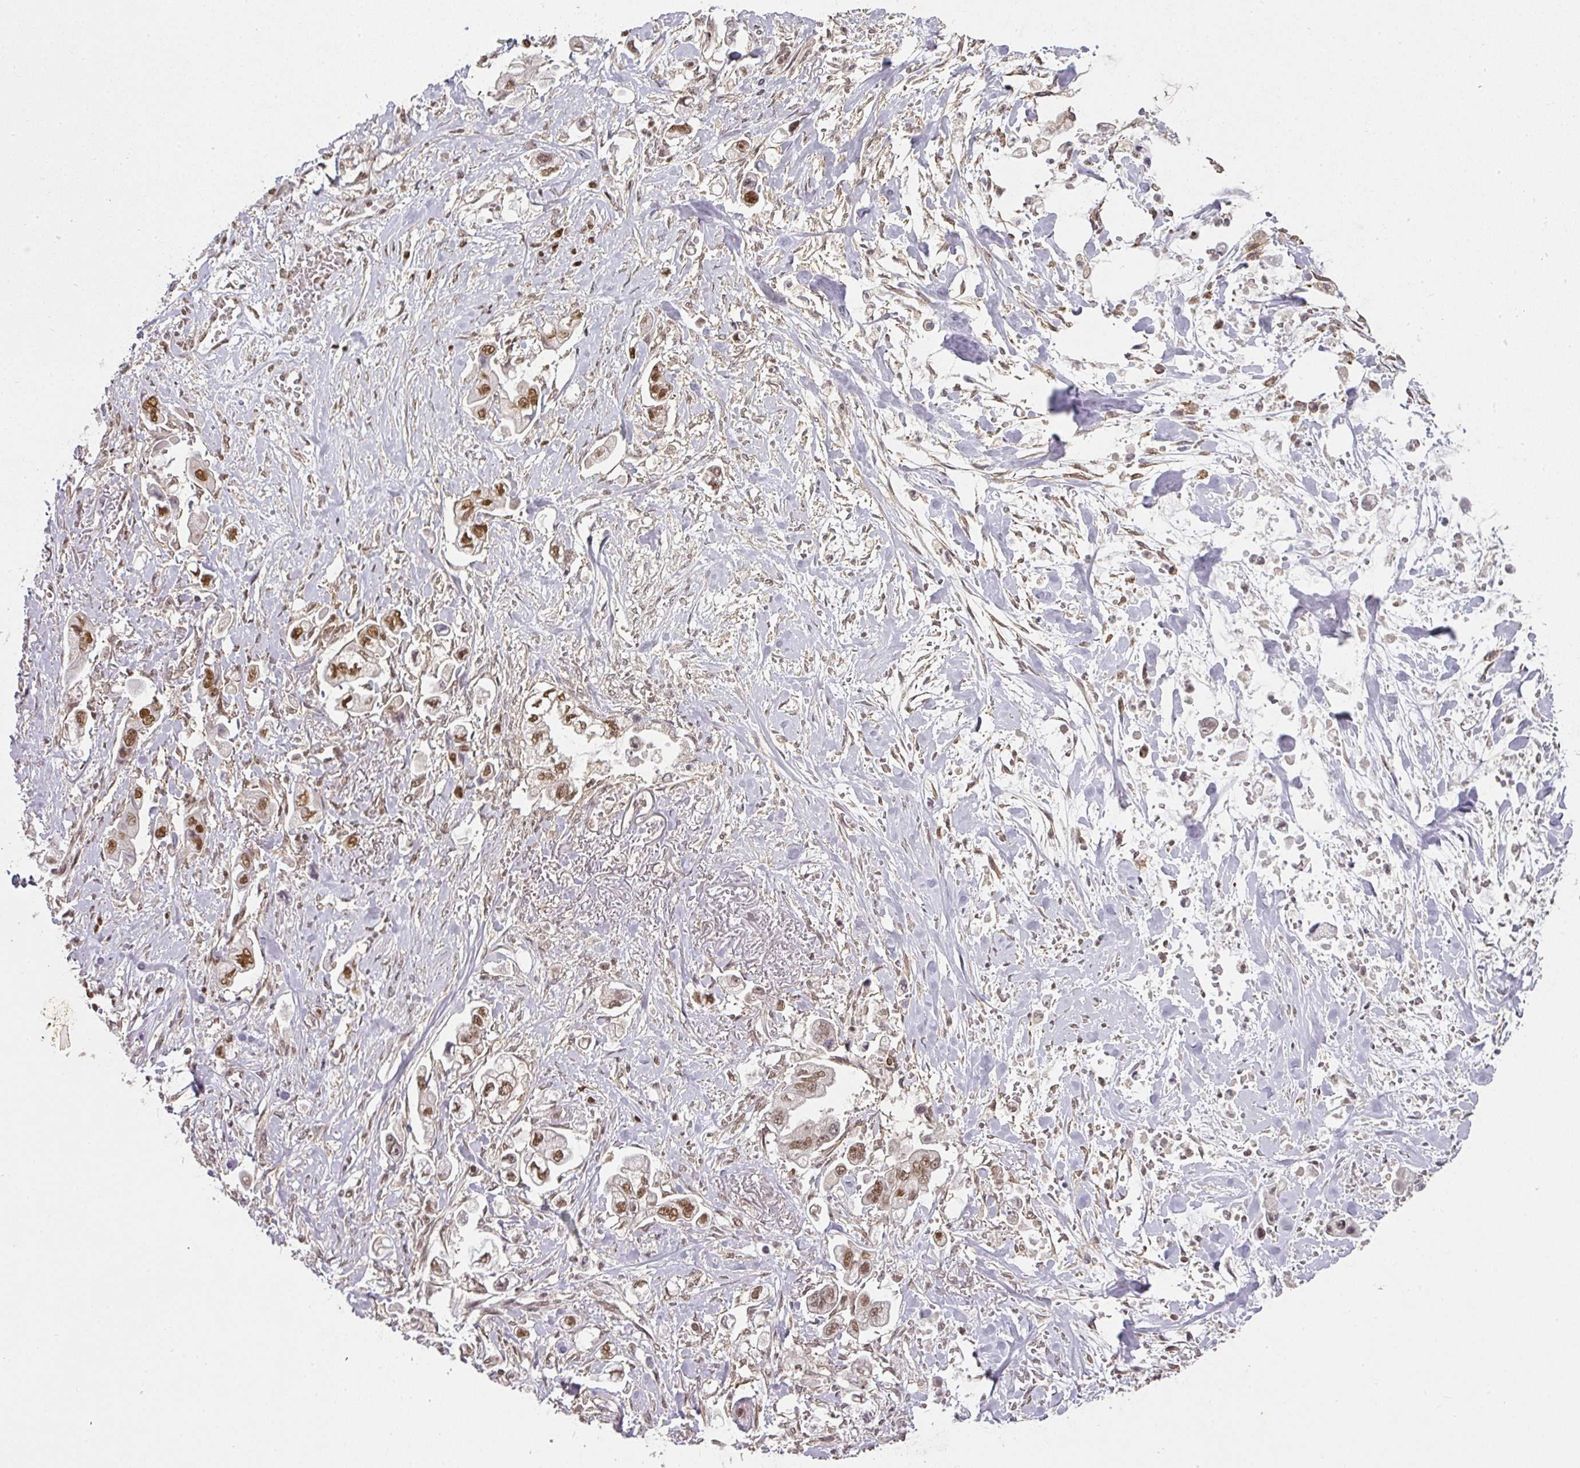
{"staining": {"intensity": "moderate", "quantity": ">75%", "location": "nuclear"}, "tissue": "stomach cancer", "cell_type": "Tumor cells", "image_type": "cancer", "snomed": [{"axis": "morphology", "description": "Adenocarcinoma, NOS"}, {"axis": "topography", "description": "Stomach"}], "caption": "Stomach cancer (adenocarcinoma) tissue displays moderate nuclear positivity in approximately >75% of tumor cells, visualized by immunohistochemistry.", "gene": "GPRIN2", "patient": {"sex": "male", "age": 62}}